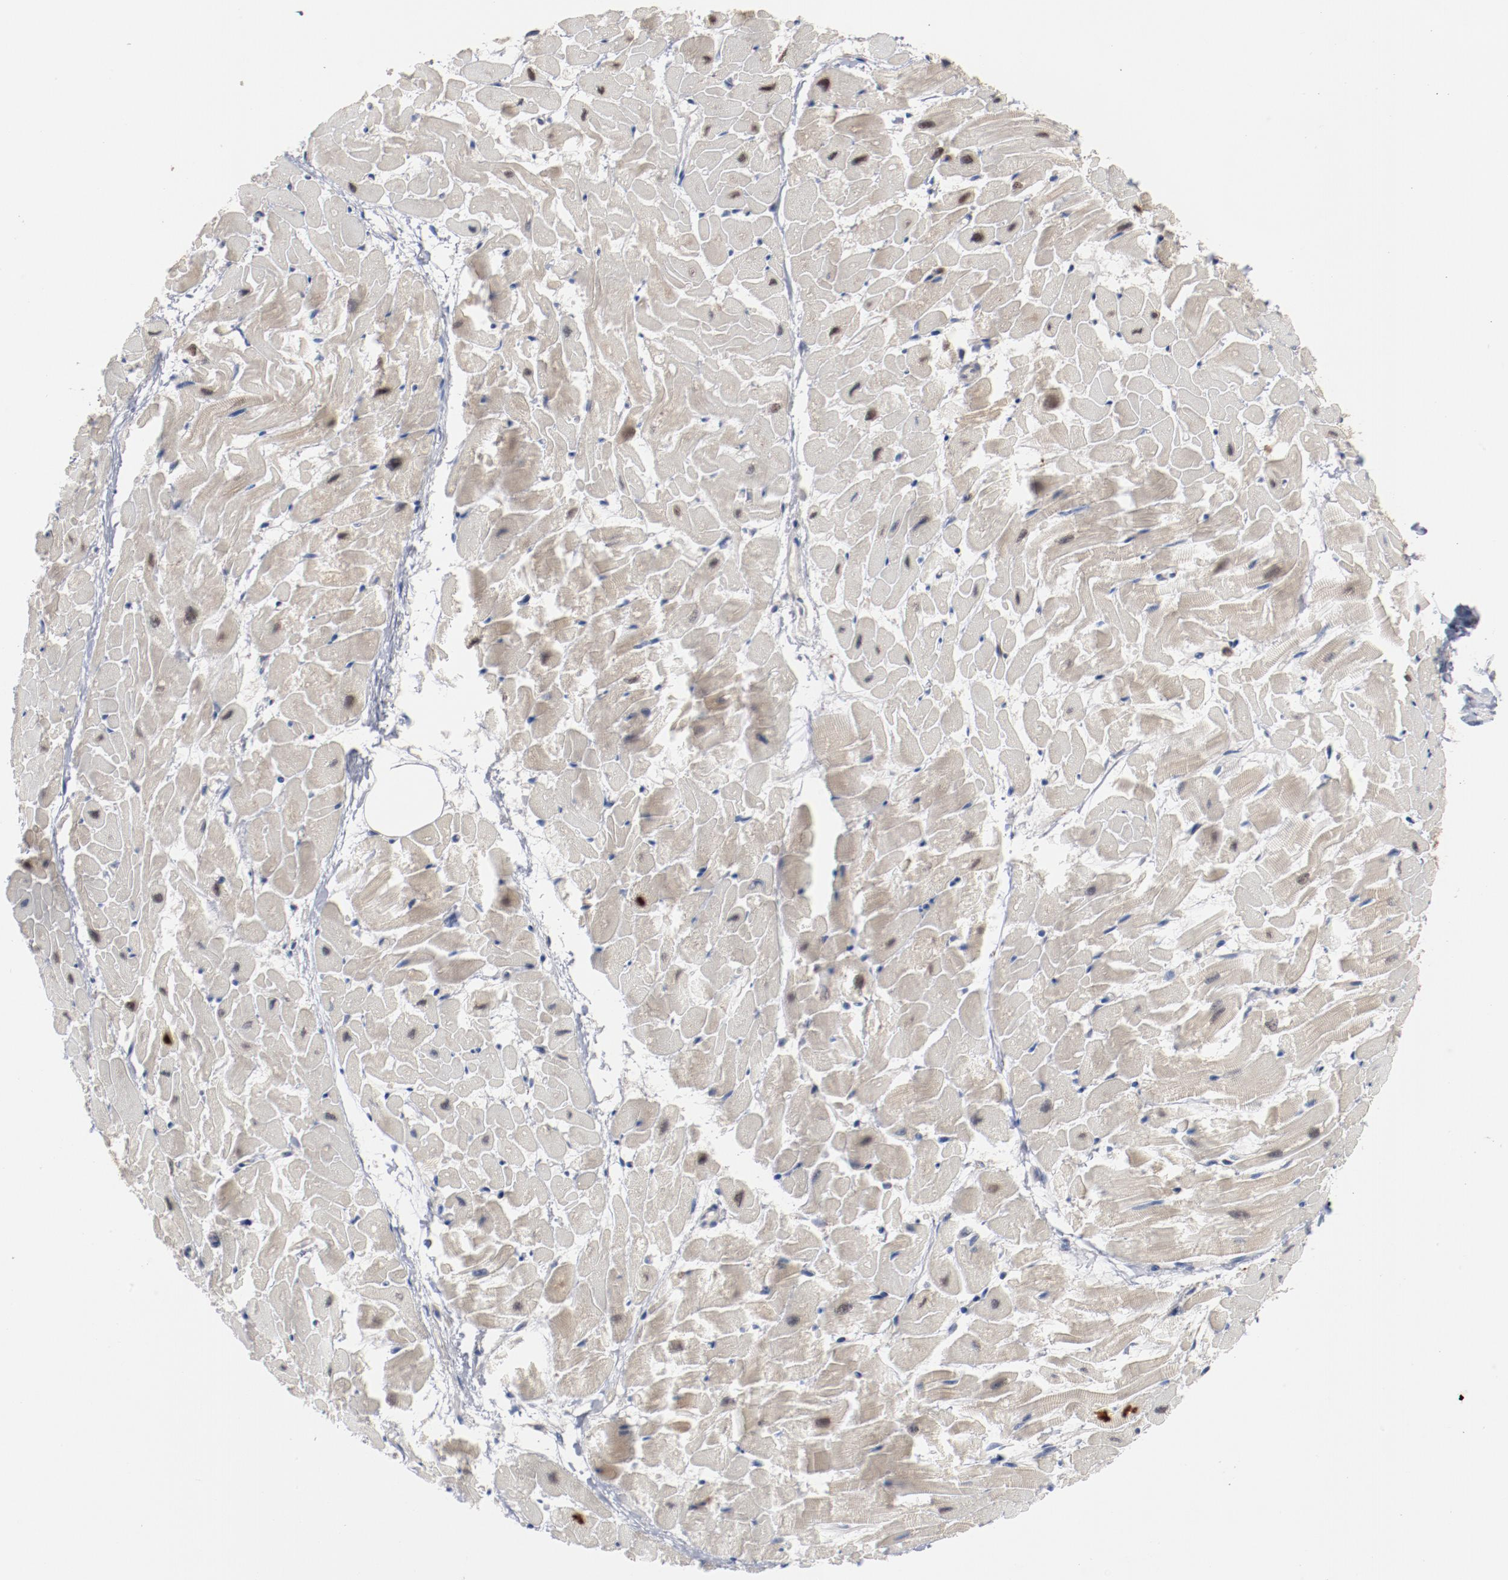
{"staining": {"intensity": "moderate", "quantity": "25%-75%", "location": "cytoplasmic/membranous,nuclear"}, "tissue": "heart muscle", "cell_type": "Cardiomyocytes", "image_type": "normal", "snomed": [{"axis": "morphology", "description": "Normal tissue, NOS"}, {"axis": "topography", "description": "Heart"}], "caption": "Cardiomyocytes reveal medium levels of moderate cytoplasmic/membranous,nuclear staining in about 25%-75% of cells in normal human heart muscle.", "gene": "RNASE11", "patient": {"sex": "female", "age": 19}}